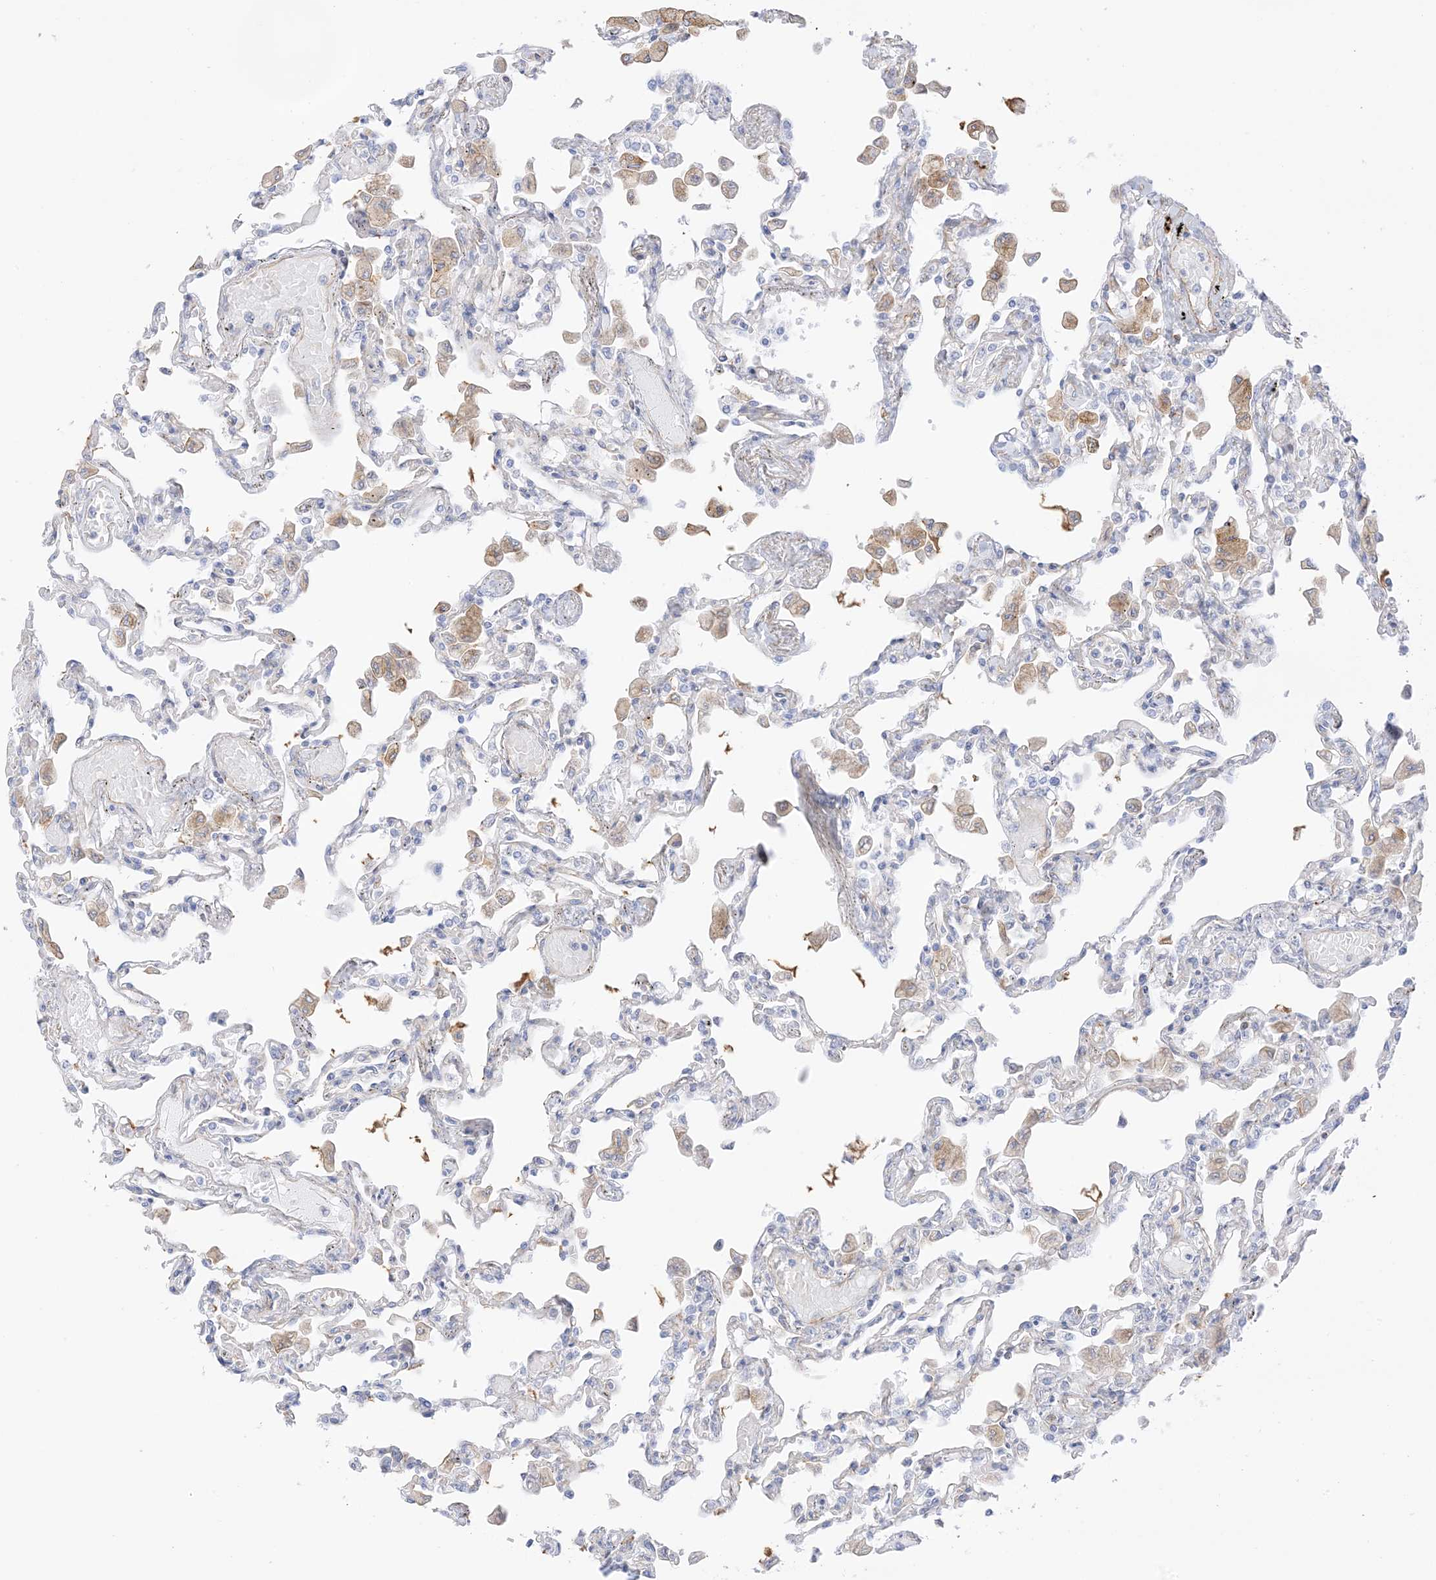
{"staining": {"intensity": "weak", "quantity": "<25%", "location": "cytoplasmic/membranous"}, "tissue": "lung", "cell_type": "Alveolar cells", "image_type": "normal", "snomed": [{"axis": "morphology", "description": "Normal tissue, NOS"}, {"axis": "topography", "description": "Bronchus"}, {"axis": "topography", "description": "Lung"}], "caption": "Alveolar cells are negative for brown protein staining in normal lung. (Brightfield microscopy of DAB (3,3'-diaminobenzidine) immunohistochemistry at high magnification).", "gene": "PID1", "patient": {"sex": "female", "age": 49}}